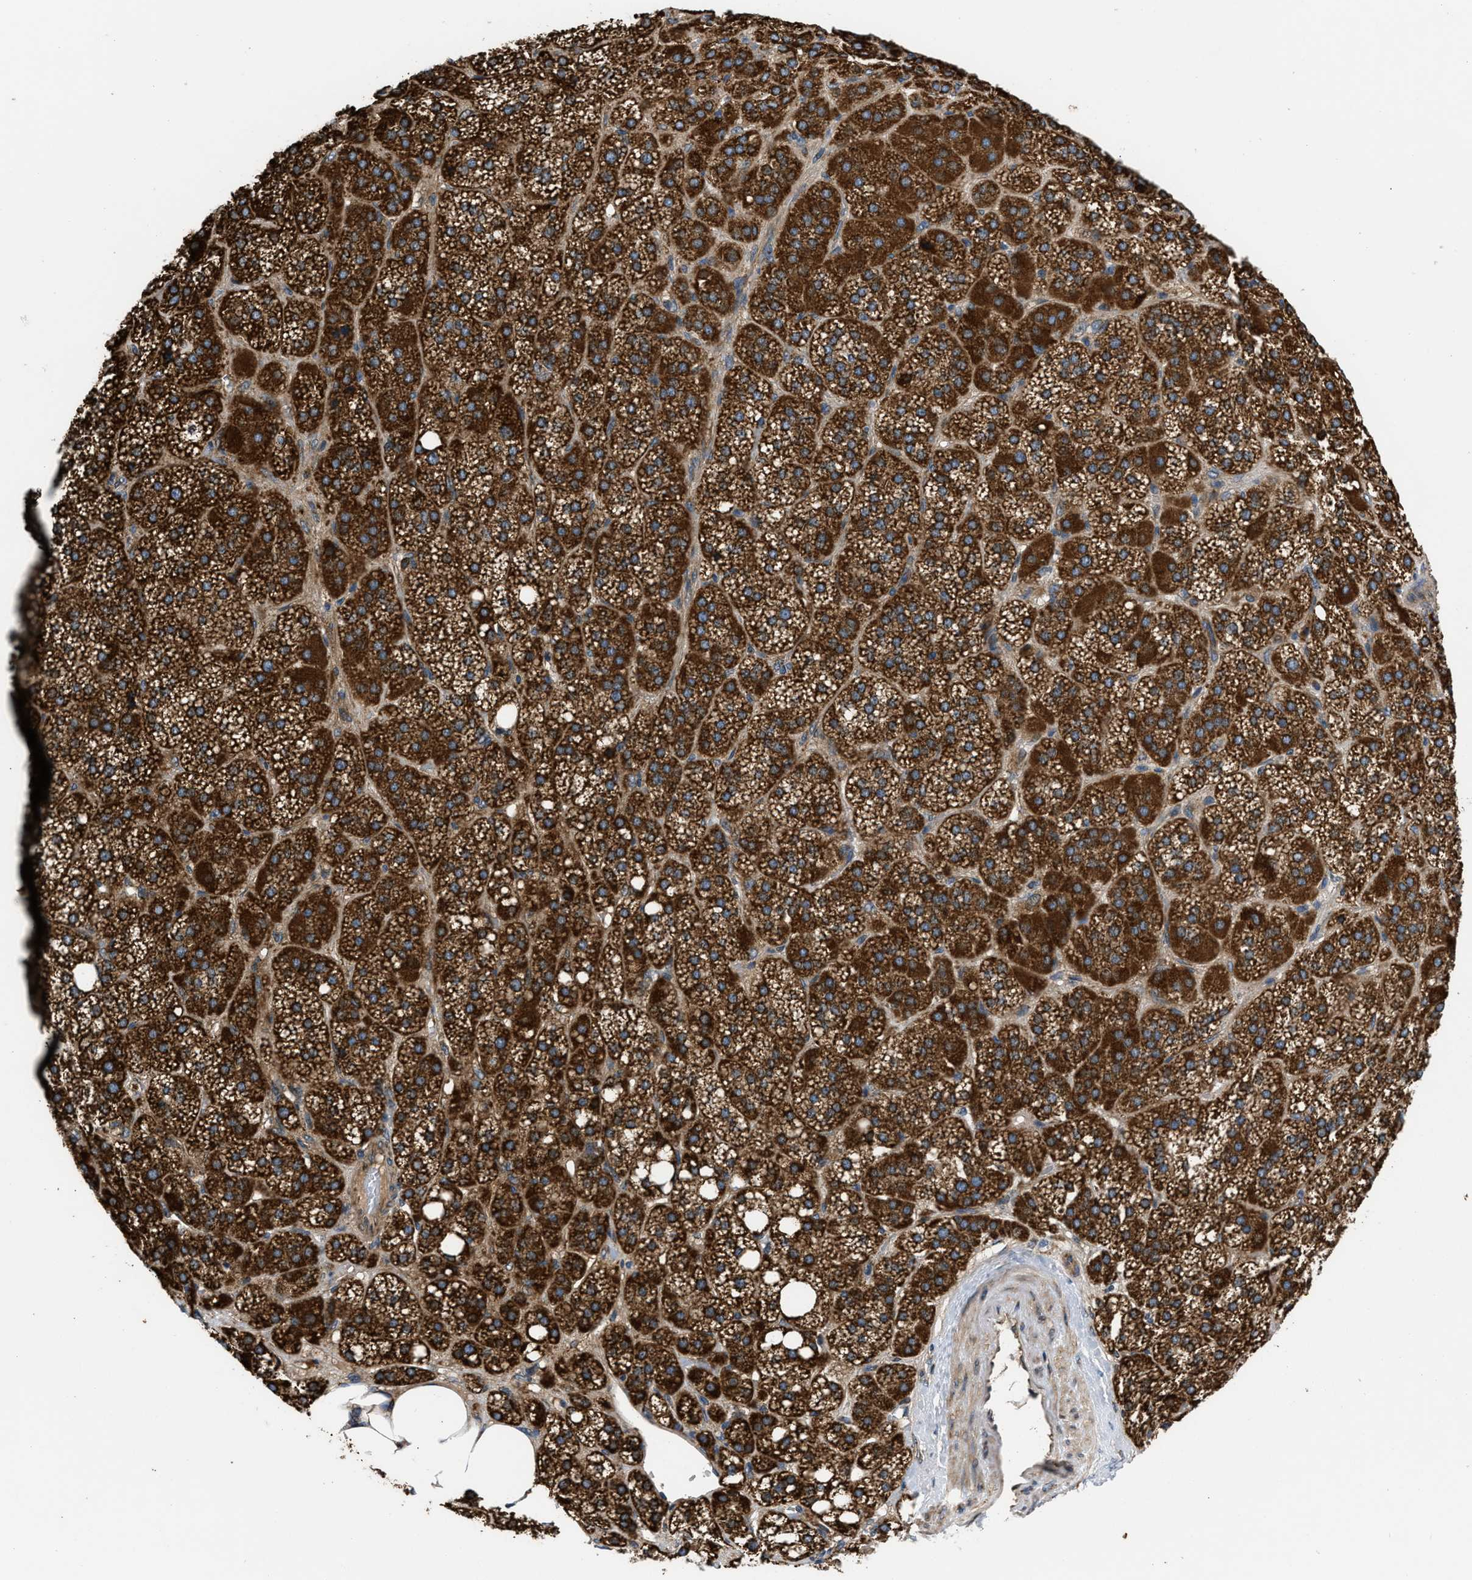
{"staining": {"intensity": "strong", "quantity": ">75%", "location": "cytoplasmic/membranous"}, "tissue": "adrenal gland", "cell_type": "Glandular cells", "image_type": "normal", "snomed": [{"axis": "morphology", "description": "Normal tissue, NOS"}, {"axis": "topography", "description": "Adrenal gland"}], "caption": "DAB immunohistochemical staining of benign human adrenal gland demonstrates strong cytoplasmic/membranous protein staining in about >75% of glandular cells. (Stains: DAB in brown, nuclei in blue, Microscopy: brightfield microscopy at high magnification).", "gene": "OPTN", "patient": {"sex": "female", "age": 59}}